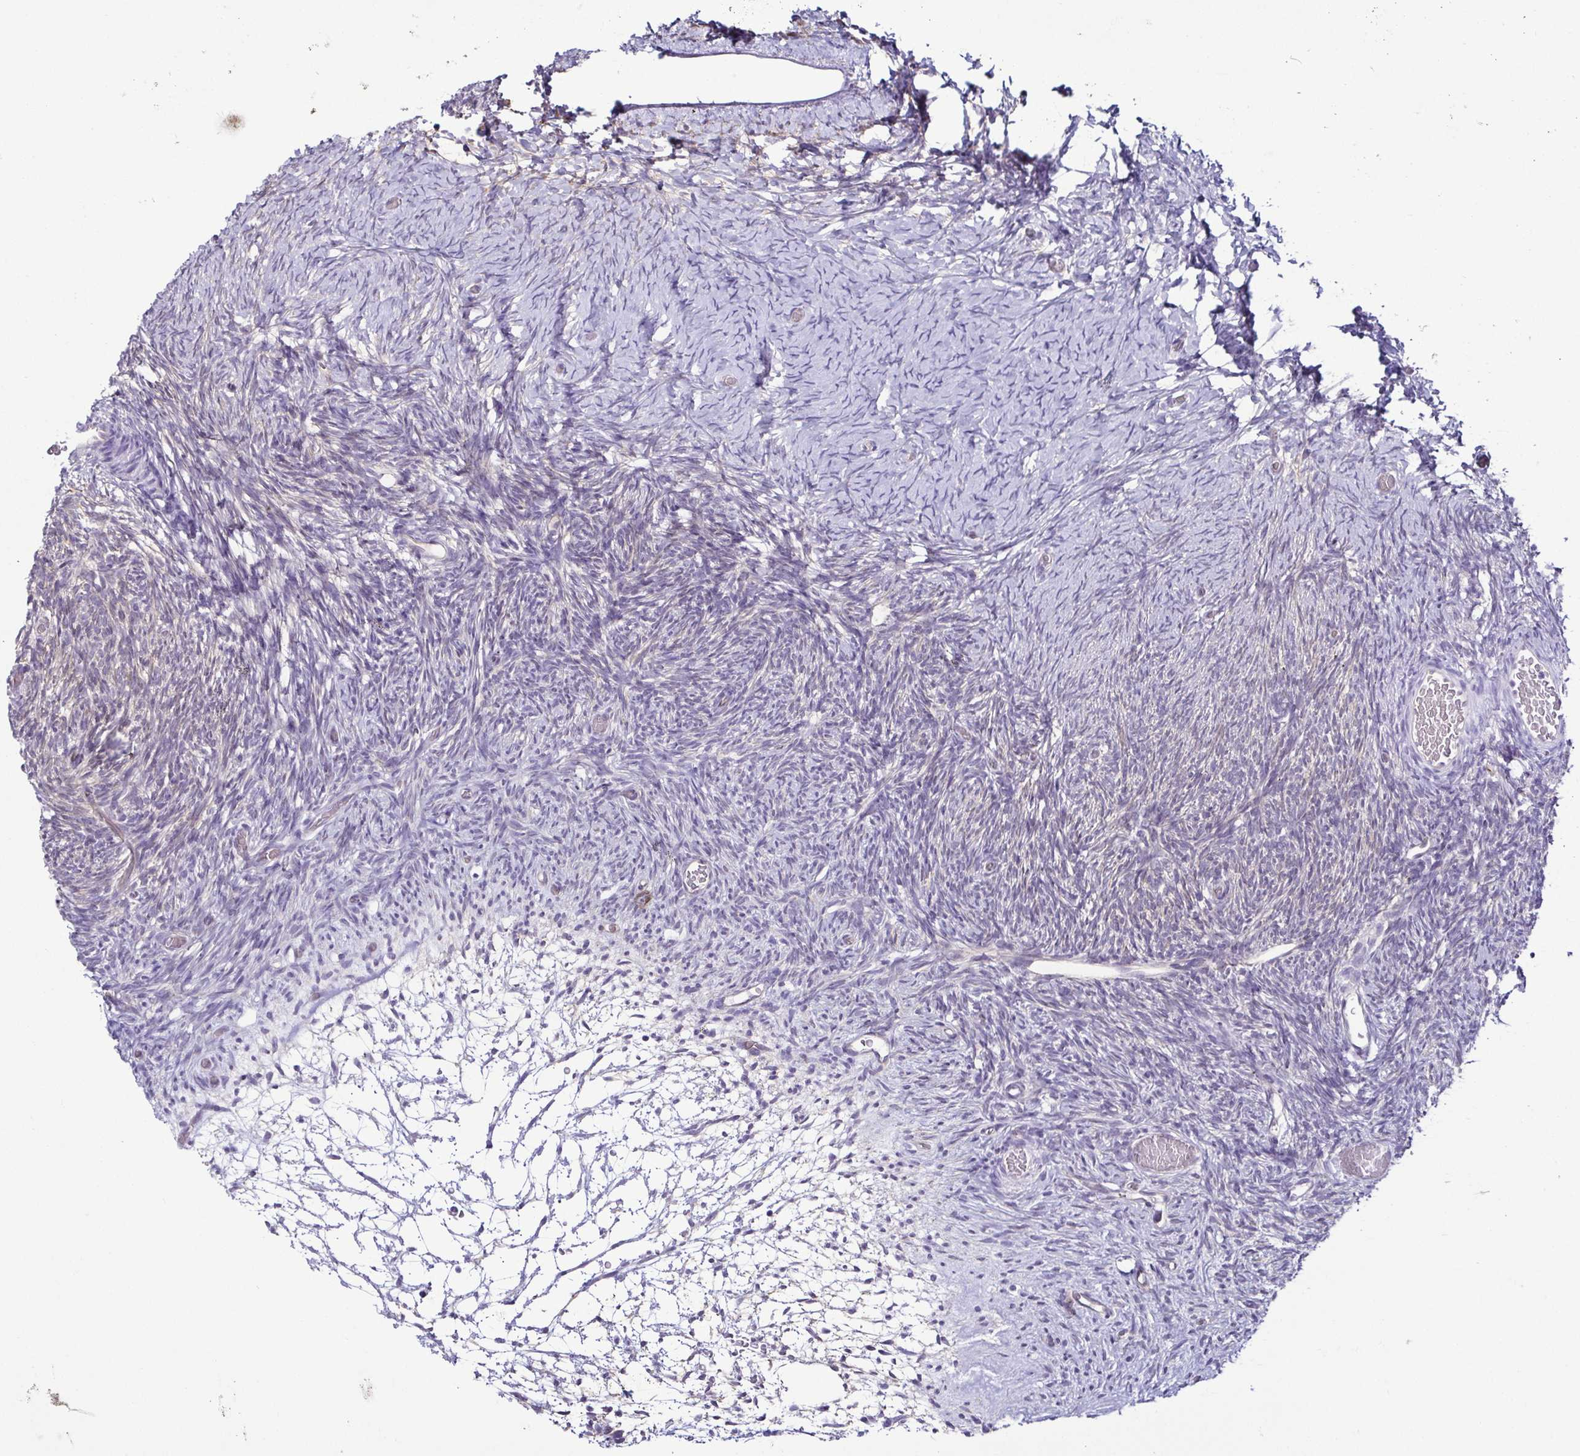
{"staining": {"intensity": "negative", "quantity": "none", "location": "none"}, "tissue": "ovary", "cell_type": "Ovarian stroma cells", "image_type": "normal", "snomed": [{"axis": "morphology", "description": "Normal tissue, NOS"}, {"axis": "topography", "description": "Ovary"}], "caption": "Normal ovary was stained to show a protein in brown. There is no significant staining in ovarian stroma cells. The staining was performed using DAB (3,3'-diaminobenzidine) to visualize the protein expression in brown, while the nuclei were stained in blue with hematoxylin (Magnification: 20x).", "gene": "CASP14", "patient": {"sex": "female", "age": 39}}